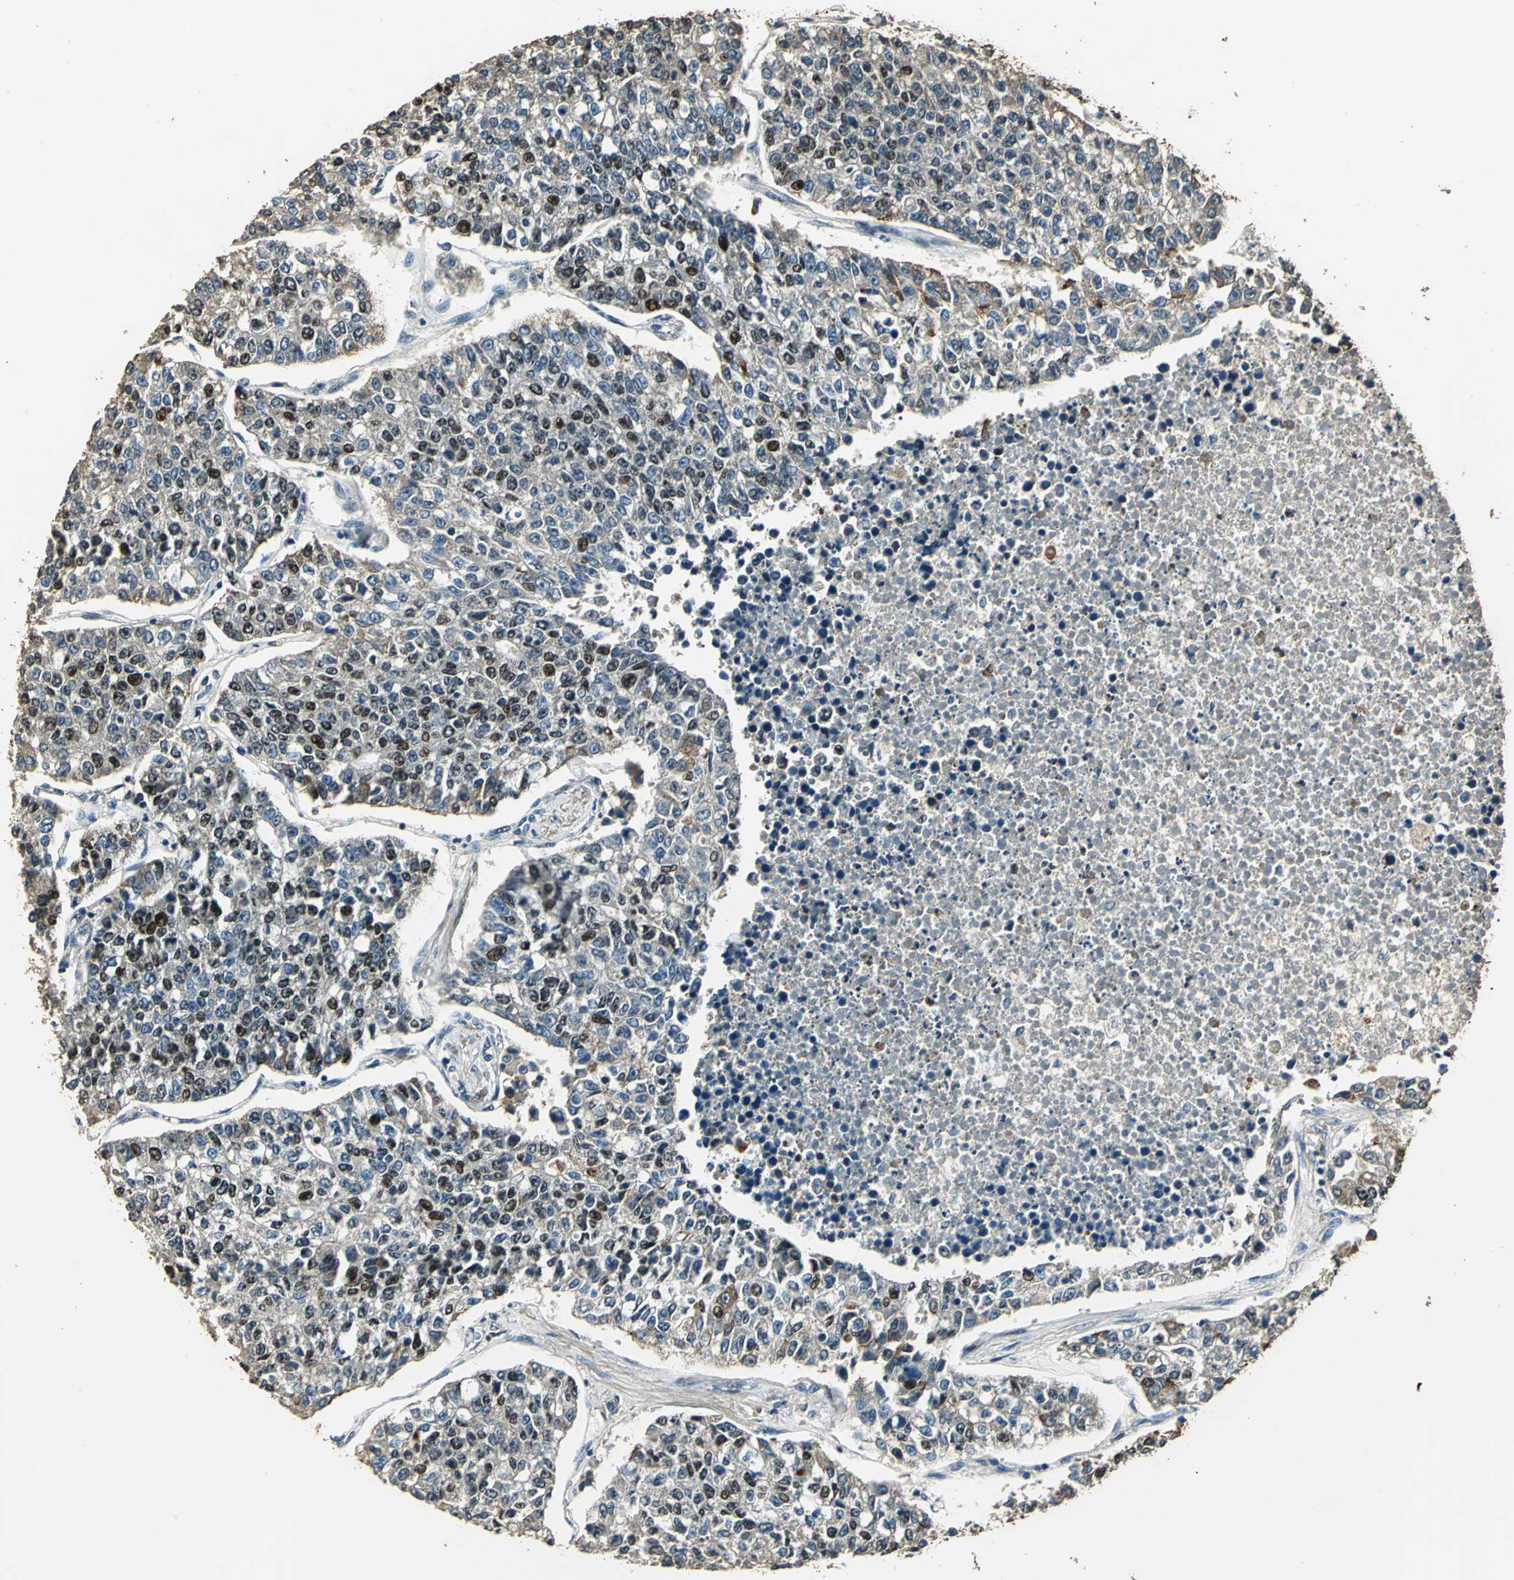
{"staining": {"intensity": "strong", "quantity": "25%-75%", "location": "cytoplasmic/membranous,nuclear"}, "tissue": "lung cancer", "cell_type": "Tumor cells", "image_type": "cancer", "snomed": [{"axis": "morphology", "description": "Adenocarcinoma, NOS"}, {"axis": "topography", "description": "Lung"}], "caption": "Lung cancer (adenocarcinoma) was stained to show a protein in brown. There is high levels of strong cytoplasmic/membranous and nuclear staining in about 25%-75% of tumor cells.", "gene": "TMPRSS4", "patient": {"sex": "male", "age": 49}}